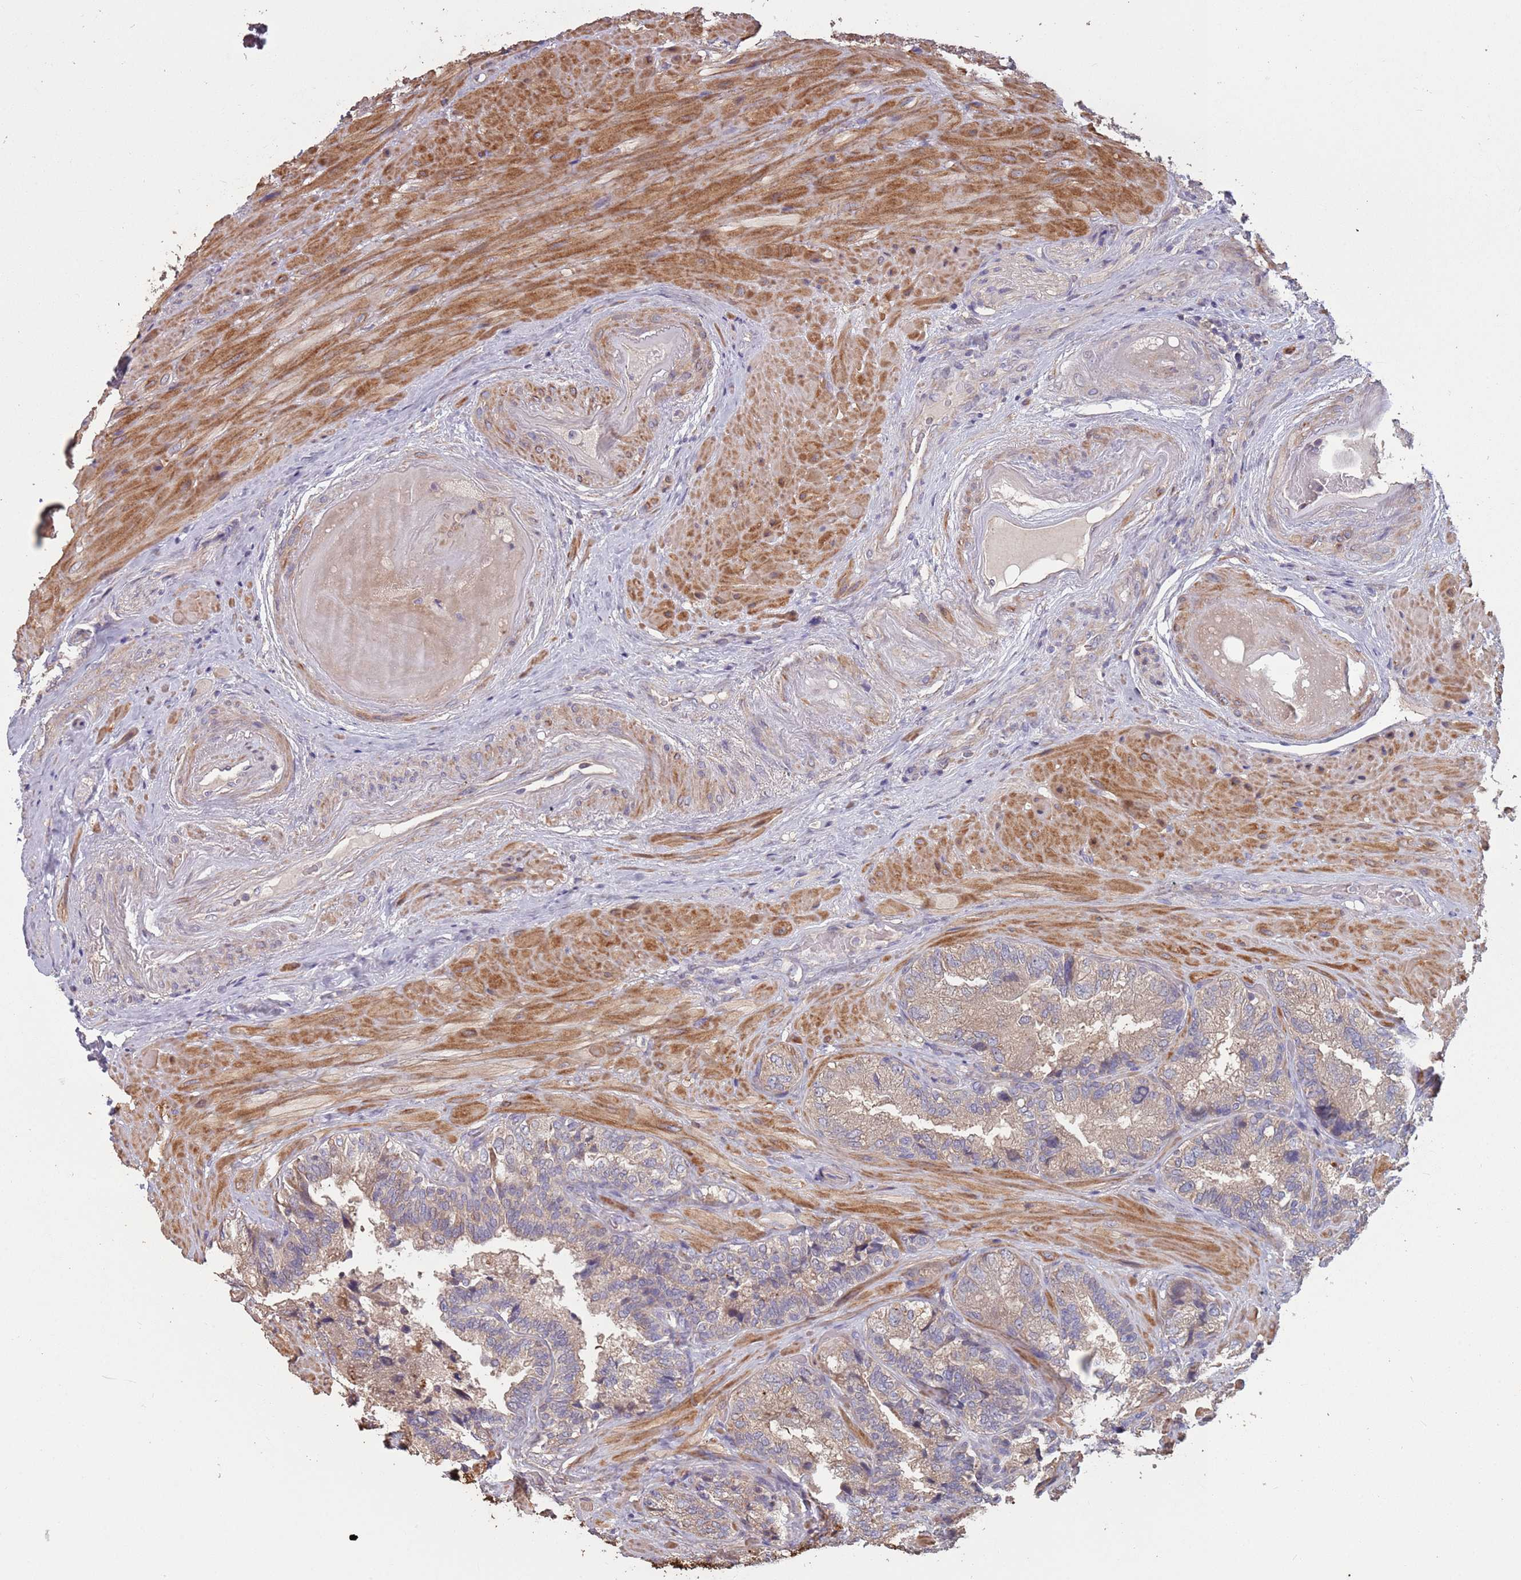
{"staining": {"intensity": "weak", "quantity": "25%-75%", "location": "cytoplasmic/membranous"}, "tissue": "seminal vesicle", "cell_type": "Glandular cells", "image_type": "normal", "snomed": [{"axis": "morphology", "description": "Normal tissue, NOS"}, {"axis": "topography", "description": "Prostate and seminal vesicle, NOS"}, {"axis": "topography", "description": "Prostate"}, {"axis": "topography", "description": "Seminal veicle"}], "caption": "Protein expression analysis of benign seminal vesicle reveals weak cytoplasmic/membranous staining in approximately 25%-75% of glandular cells.", "gene": "MBD3L1", "patient": {"sex": "male", "age": 67}}